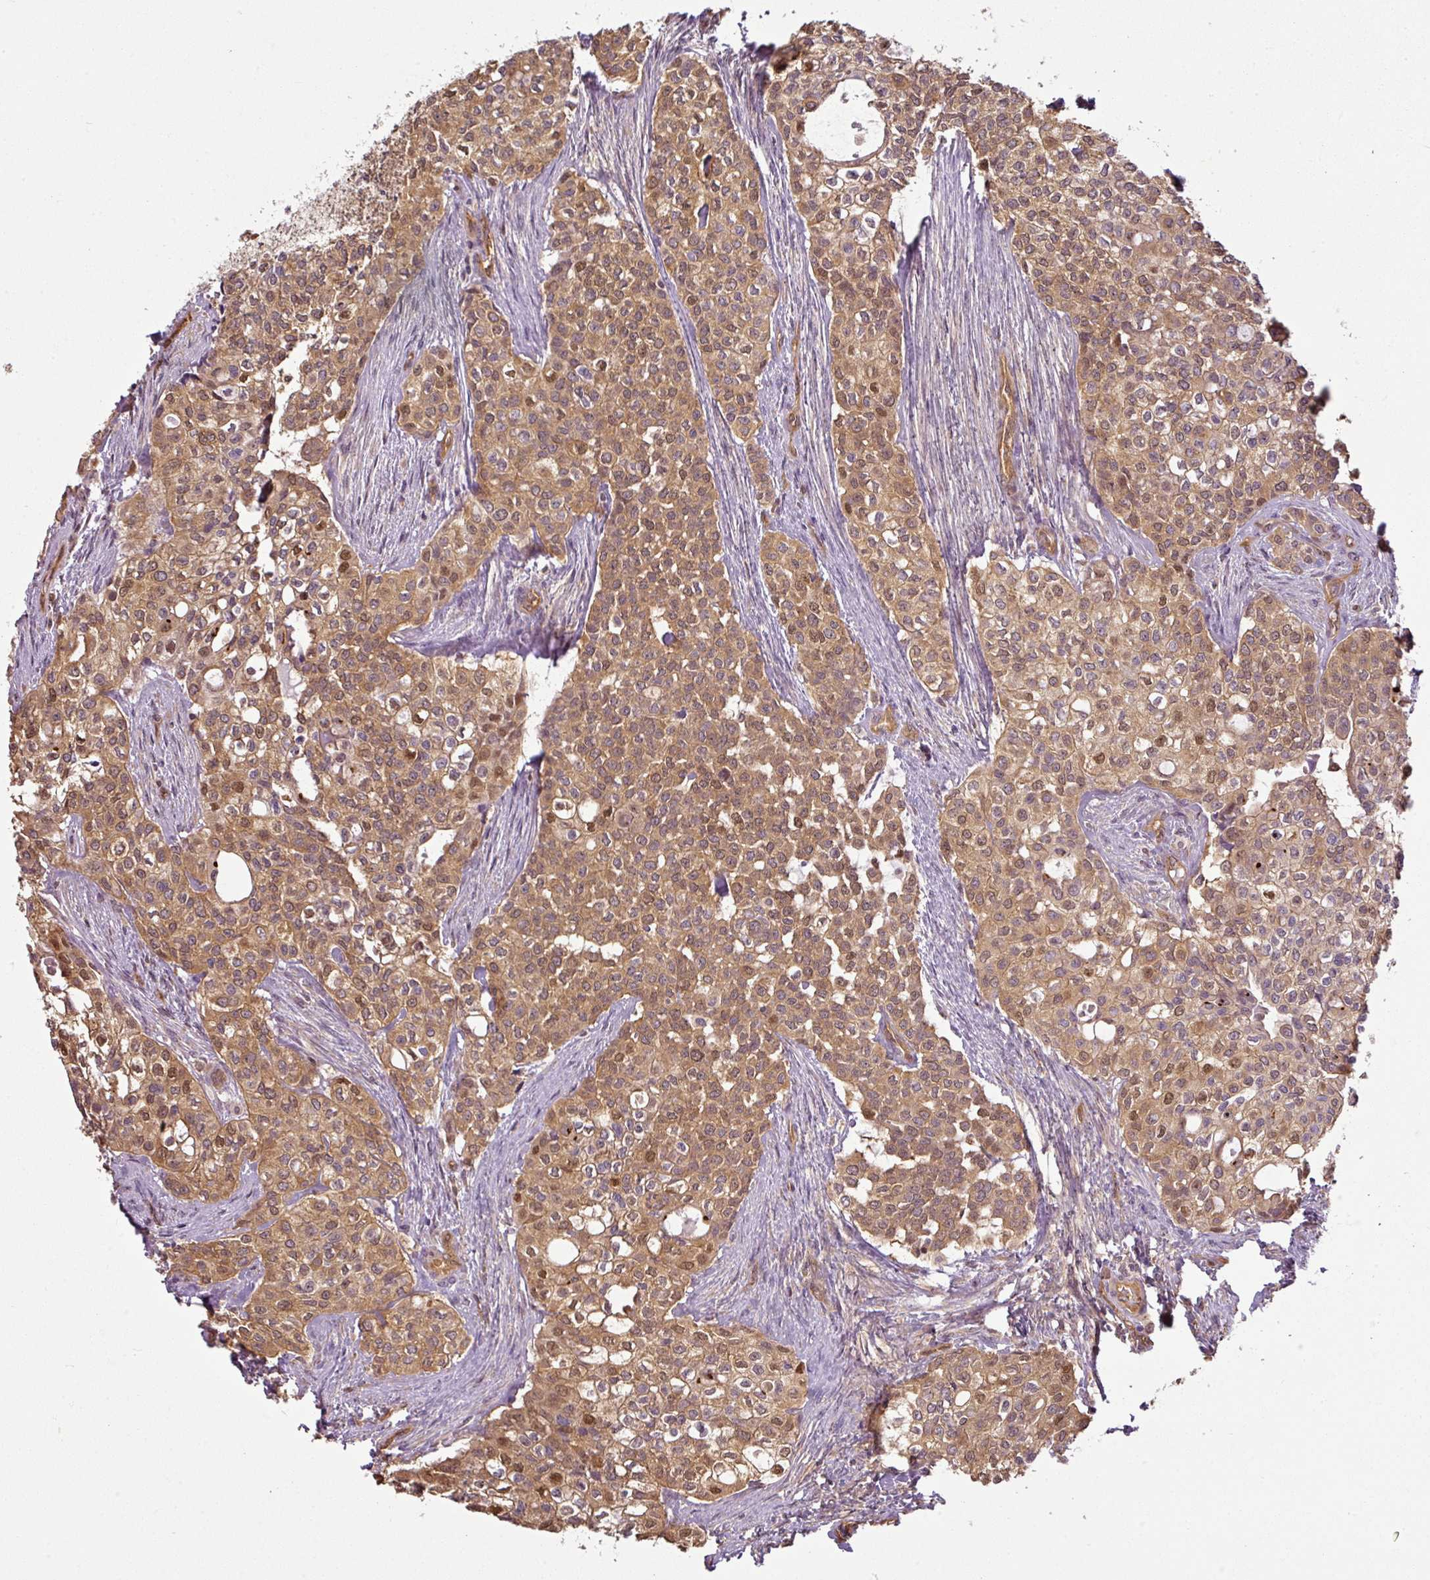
{"staining": {"intensity": "moderate", "quantity": ">75%", "location": "cytoplasmic/membranous,nuclear"}, "tissue": "head and neck cancer", "cell_type": "Tumor cells", "image_type": "cancer", "snomed": [{"axis": "morphology", "description": "Adenocarcinoma, NOS"}, {"axis": "topography", "description": "Head-Neck"}], "caption": "Protein expression analysis of human head and neck adenocarcinoma reveals moderate cytoplasmic/membranous and nuclear staining in about >75% of tumor cells.", "gene": "ANKRD18A", "patient": {"sex": "male", "age": 81}}